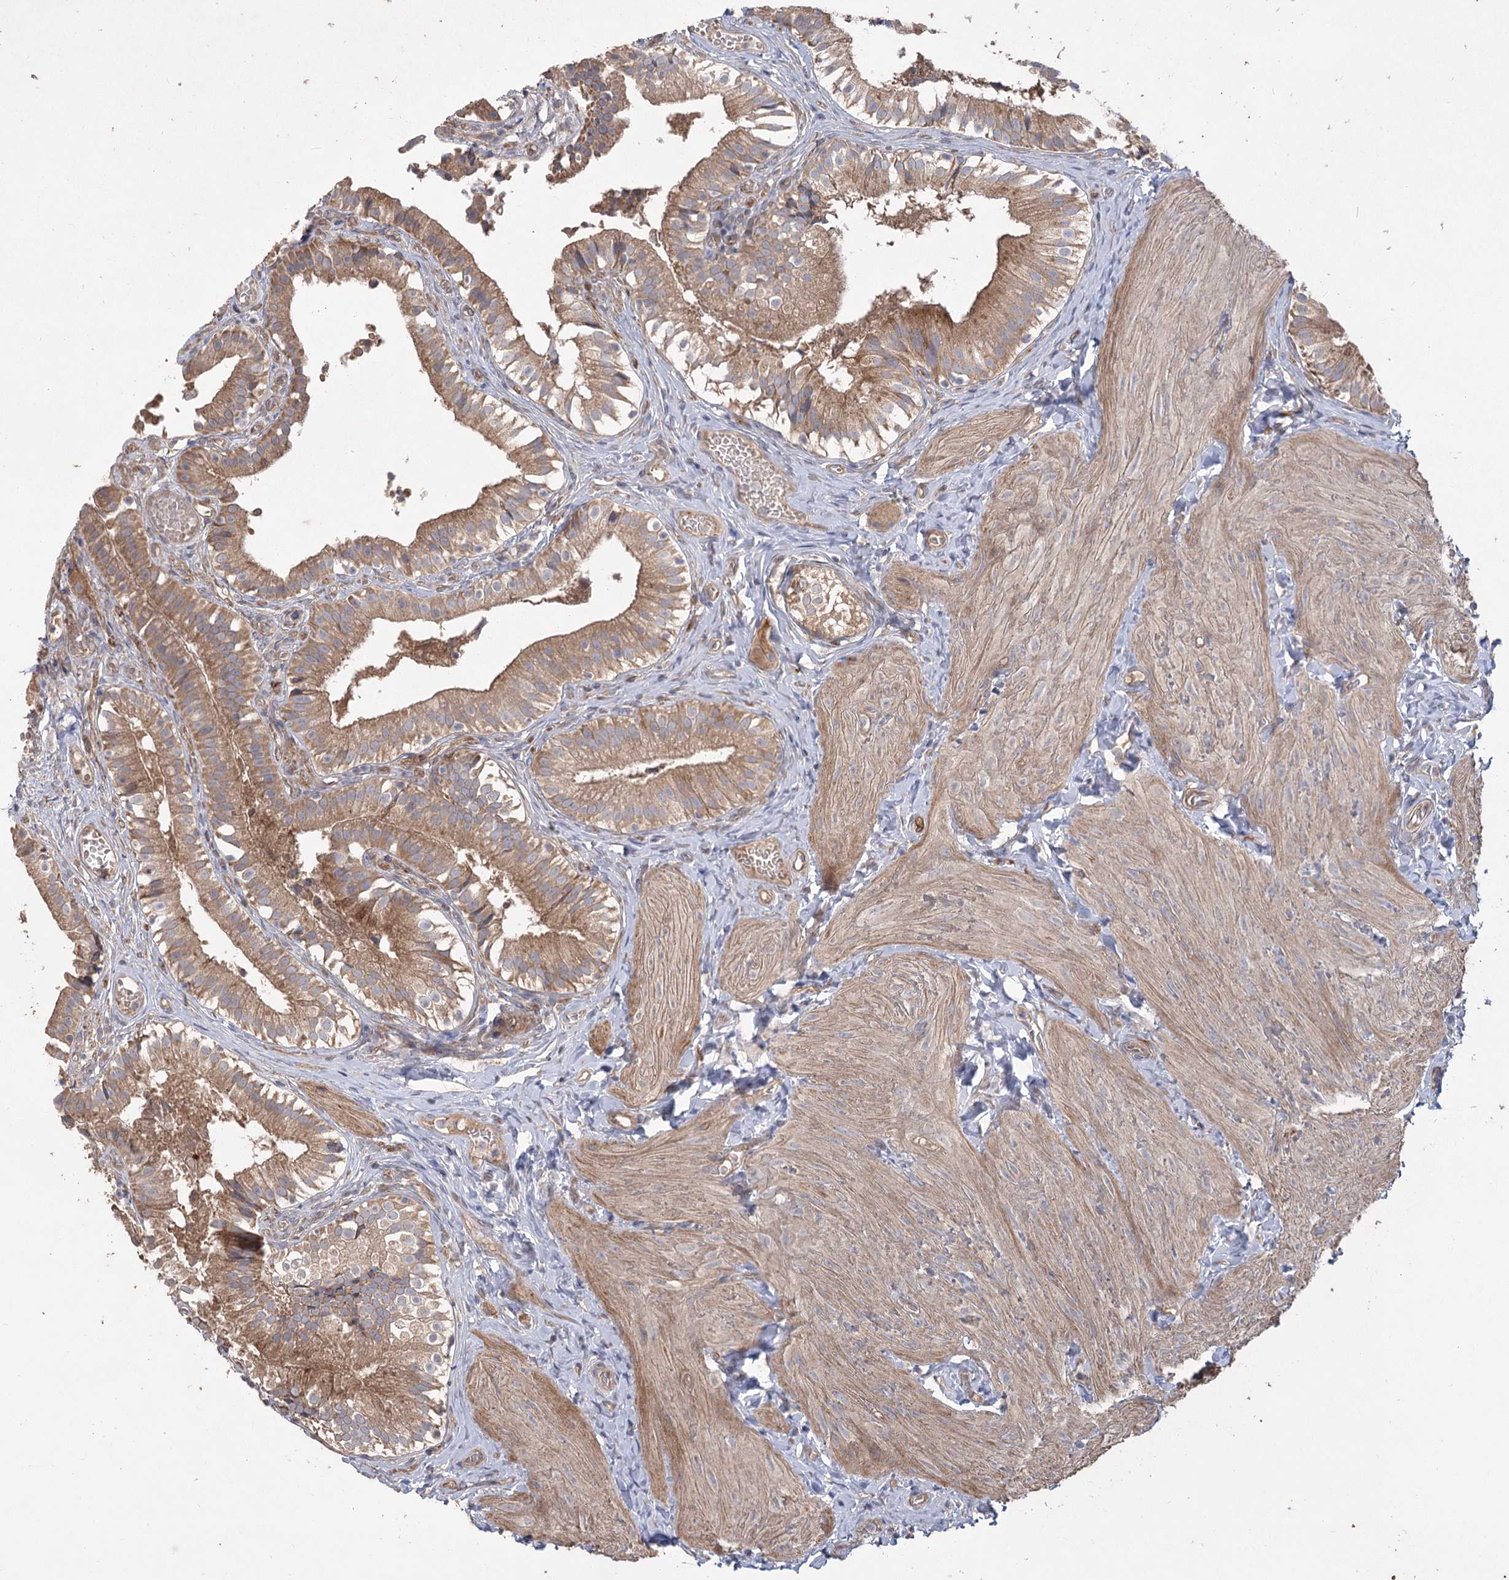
{"staining": {"intensity": "moderate", "quantity": ">75%", "location": "cytoplasmic/membranous"}, "tissue": "gallbladder", "cell_type": "Glandular cells", "image_type": "normal", "snomed": [{"axis": "morphology", "description": "Normal tissue, NOS"}, {"axis": "topography", "description": "Gallbladder"}], "caption": "Unremarkable gallbladder was stained to show a protein in brown. There is medium levels of moderate cytoplasmic/membranous positivity in about >75% of glandular cells. The staining was performed using DAB to visualize the protein expression in brown, while the nuclei were stained in blue with hematoxylin (Magnification: 20x).", "gene": "RIN2", "patient": {"sex": "female", "age": 47}}